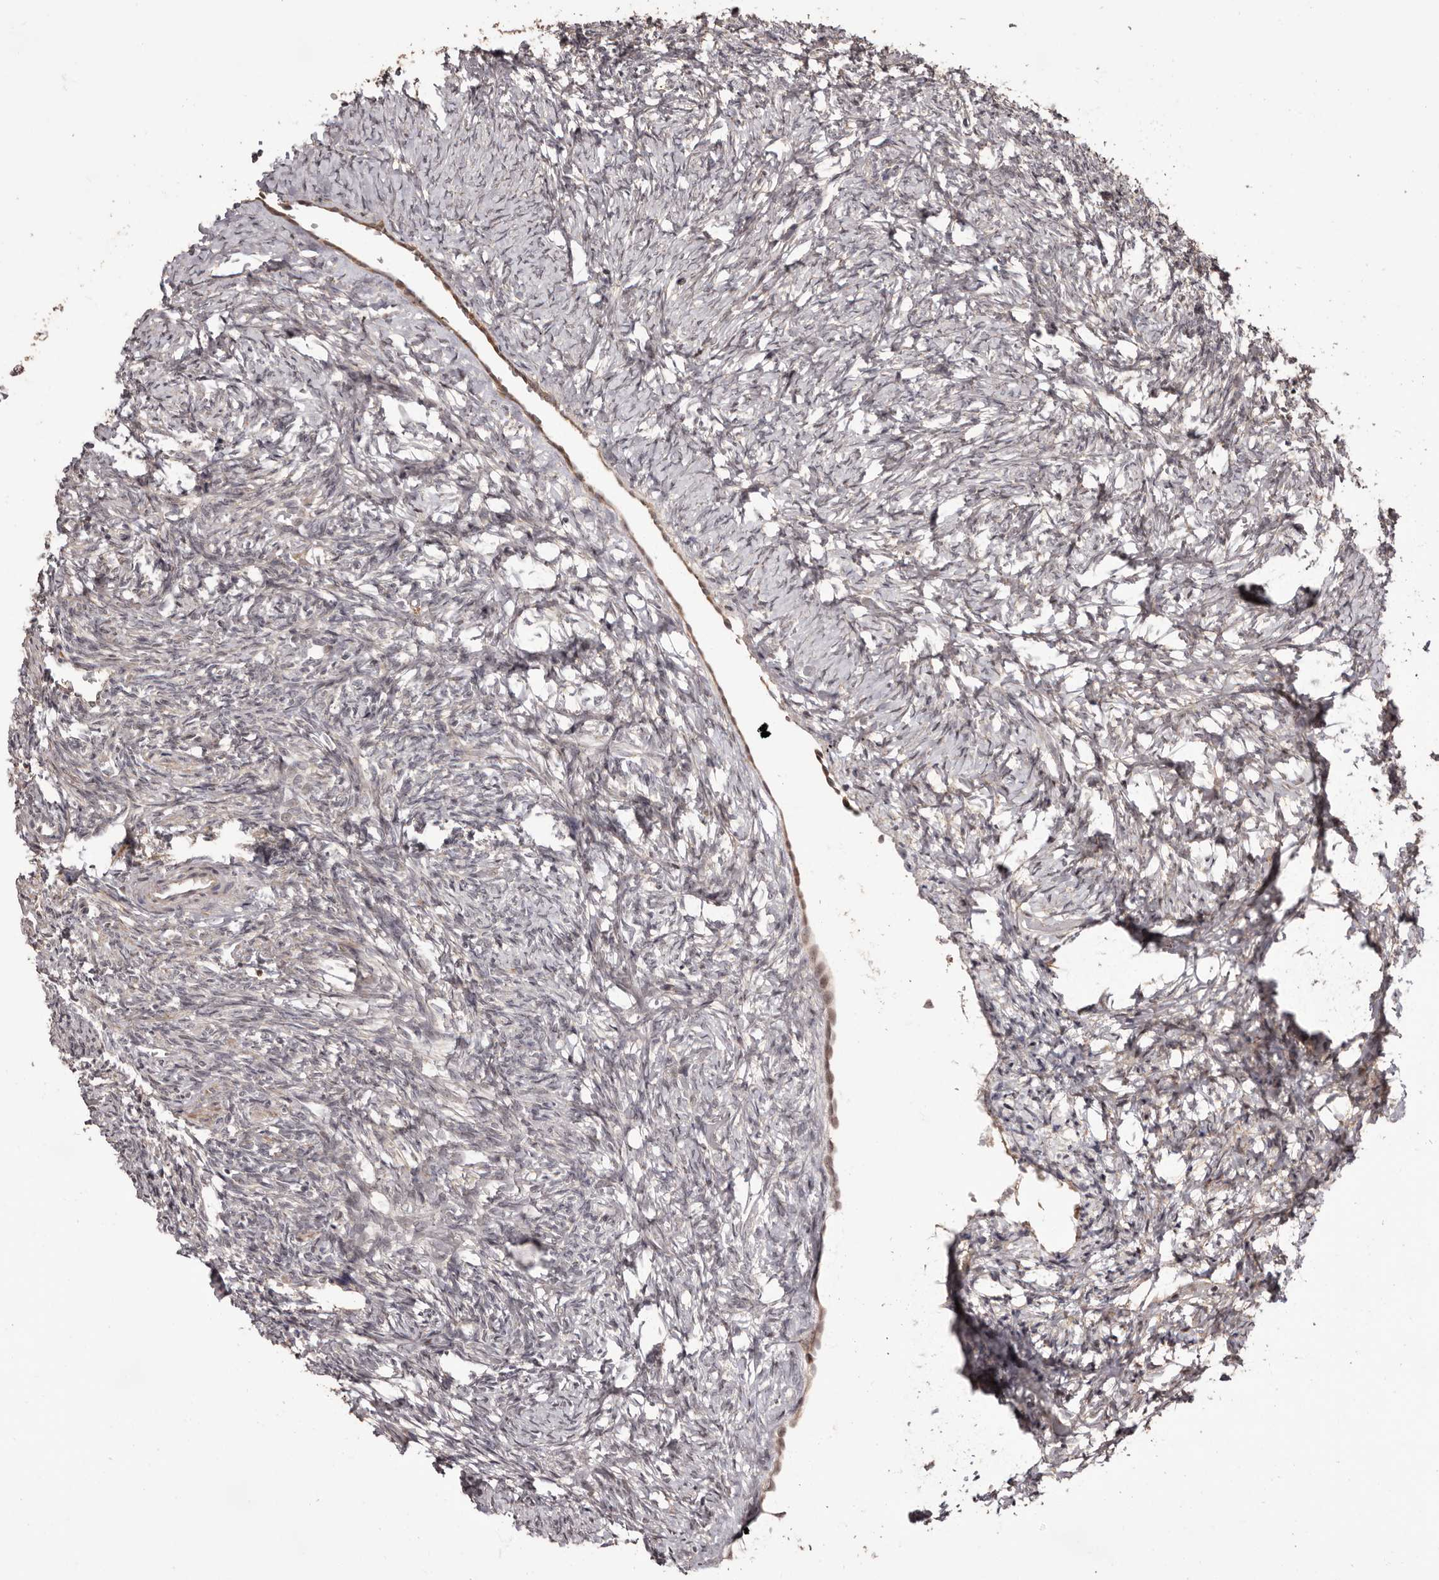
{"staining": {"intensity": "moderate", "quantity": ">75%", "location": "cytoplasmic/membranous"}, "tissue": "ovary", "cell_type": "Follicle cells", "image_type": "normal", "snomed": [{"axis": "morphology", "description": "Normal tissue, NOS"}, {"axis": "topography", "description": "Ovary"}], "caption": "DAB (3,3'-diaminobenzidine) immunohistochemical staining of normal human ovary shows moderate cytoplasmic/membranous protein staining in about >75% of follicle cells. (Brightfield microscopy of DAB IHC at high magnification).", "gene": "ZCCHC7", "patient": {"sex": "female", "age": 41}}